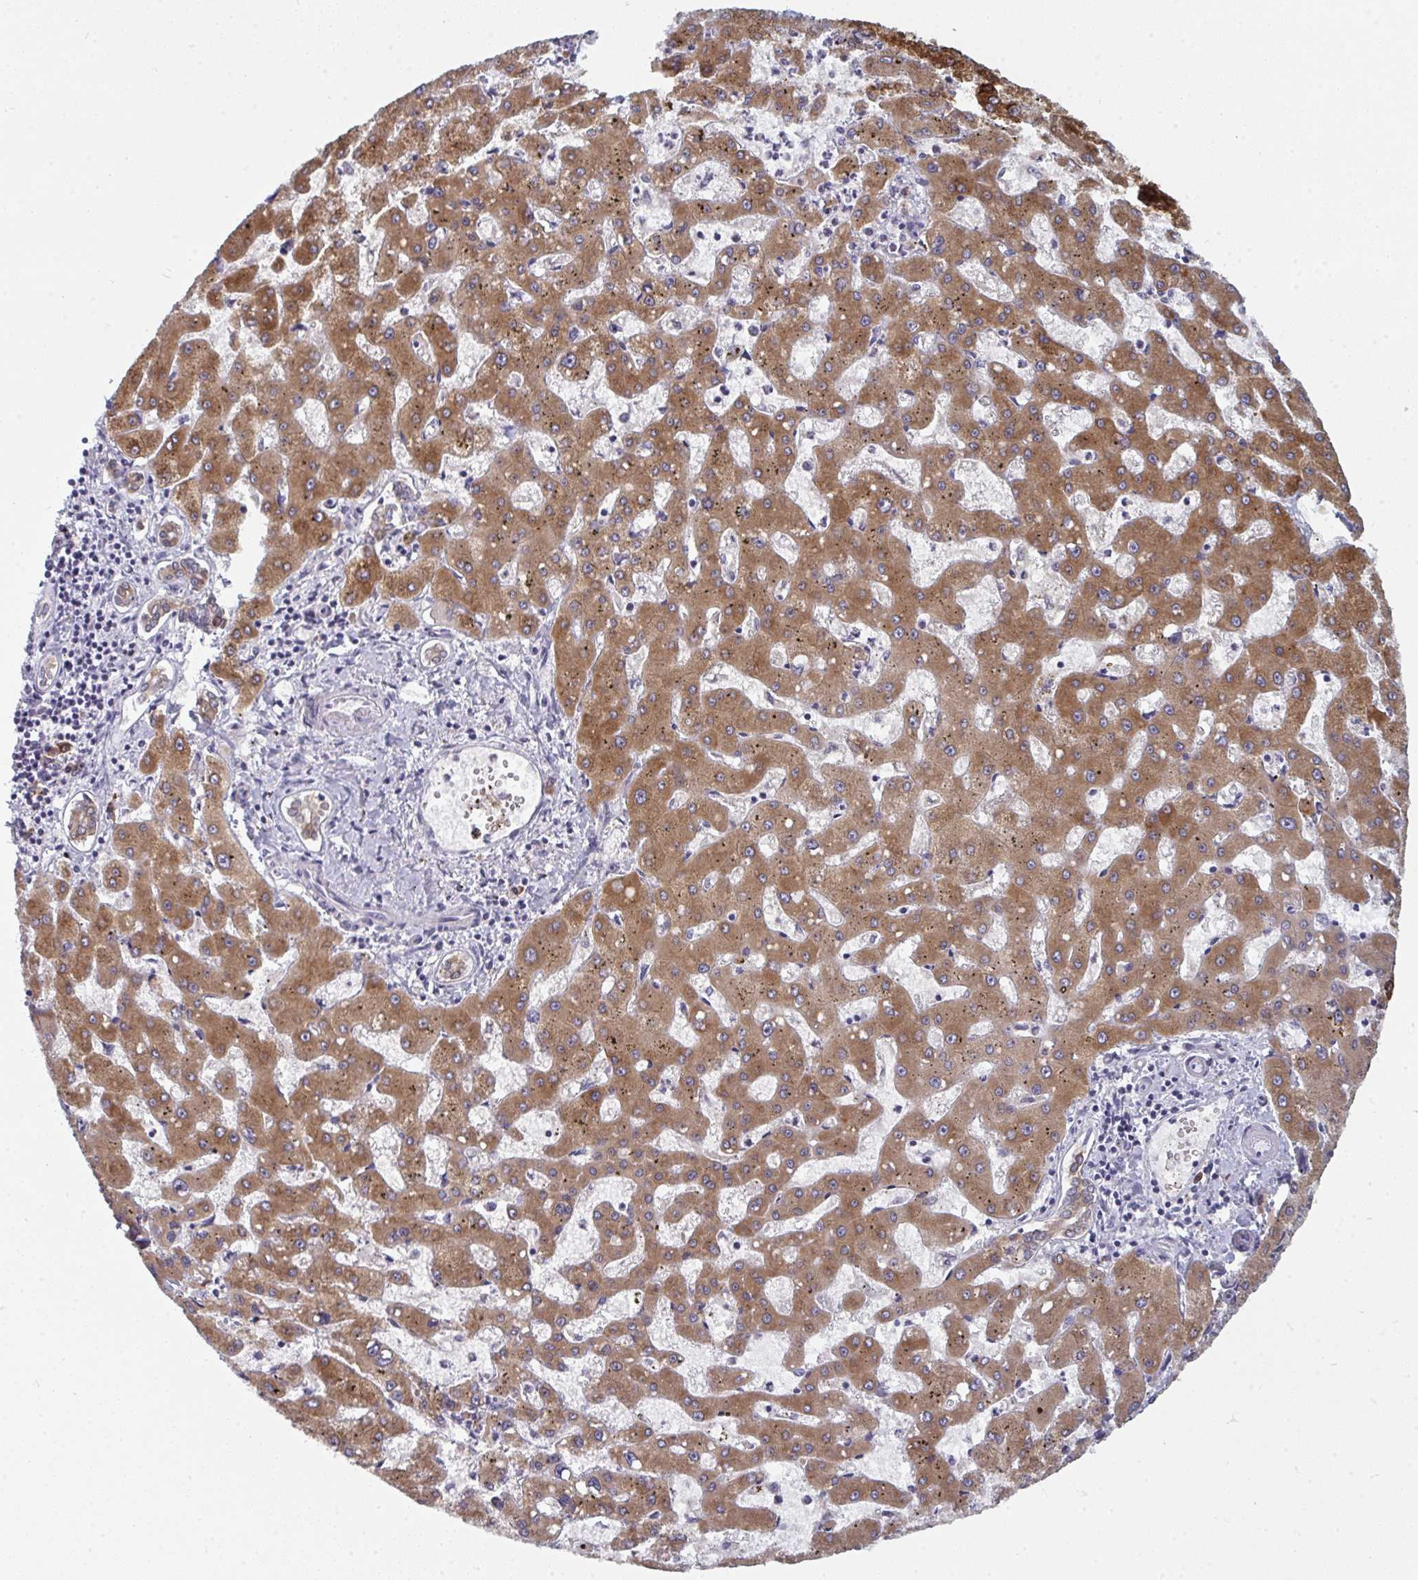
{"staining": {"intensity": "moderate", "quantity": ">75%", "location": "cytoplasmic/membranous"}, "tissue": "liver cancer", "cell_type": "Tumor cells", "image_type": "cancer", "snomed": [{"axis": "morphology", "description": "Carcinoma, Hepatocellular, NOS"}, {"axis": "topography", "description": "Liver"}], "caption": "Brown immunohistochemical staining in hepatocellular carcinoma (liver) demonstrates moderate cytoplasmic/membranous staining in about >75% of tumor cells.", "gene": "LYSMD4", "patient": {"sex": "male", "age": 67}}